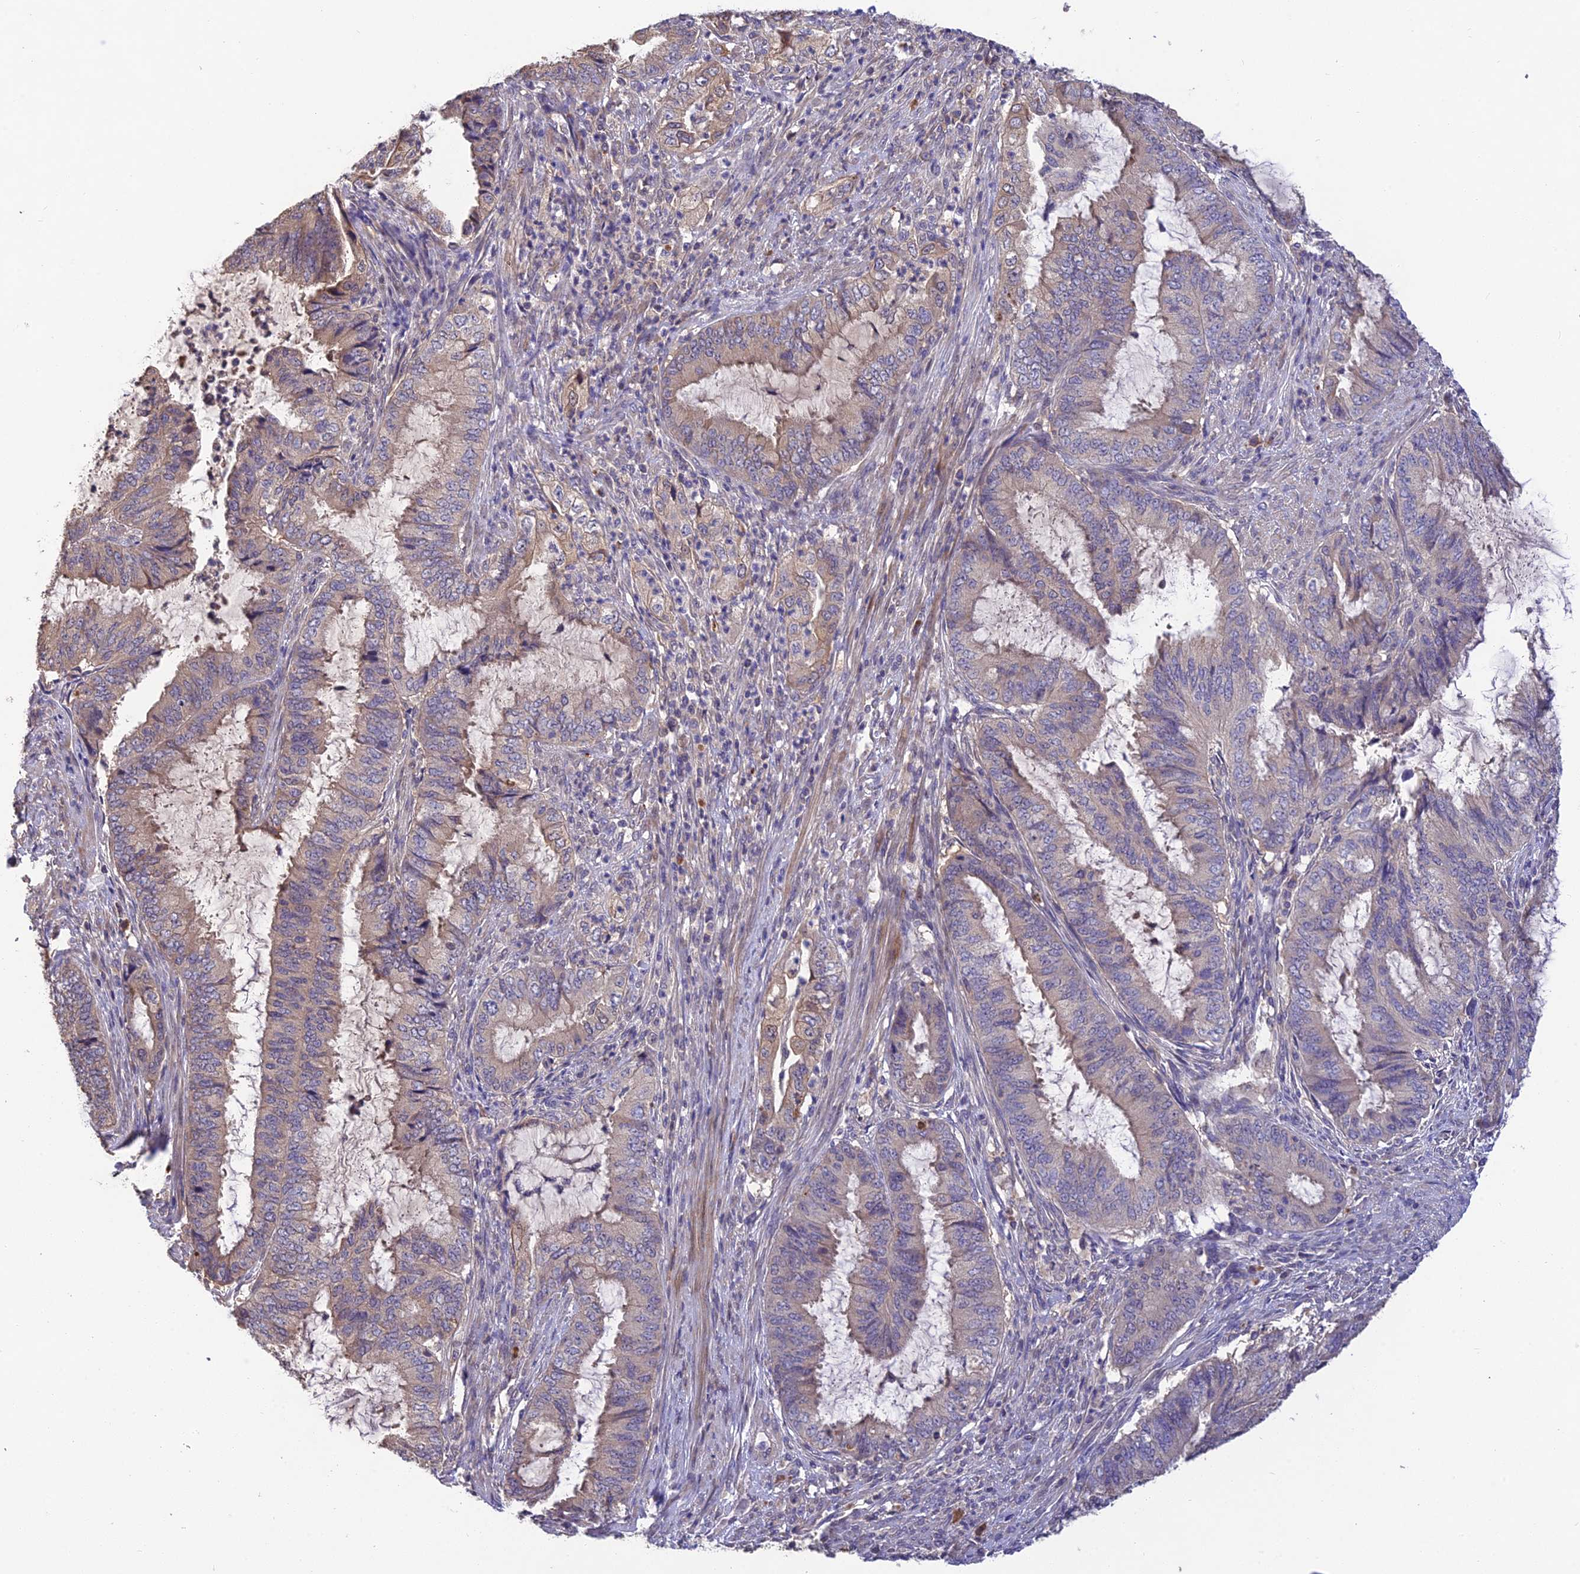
{"staining": {"intensity": "weak", "quantity": "<25%", "location": "cytoplasmic/membranous"}, "tissue": "endometrial cancer", "cell_type": "Tumor cells", "image_type": "cancer", "snomed": [{"axis": "morphology", "description": "Adenocarcinoma, NOS"}, {"axis": "topography", "description": "Endometrium"}], "caption": "A micrograph of human adenocarcinoma (endometrial) is negative for staining in tumor cells.", "gene": "DENND5B", "patient": {"sex": "female", "age": 51}}